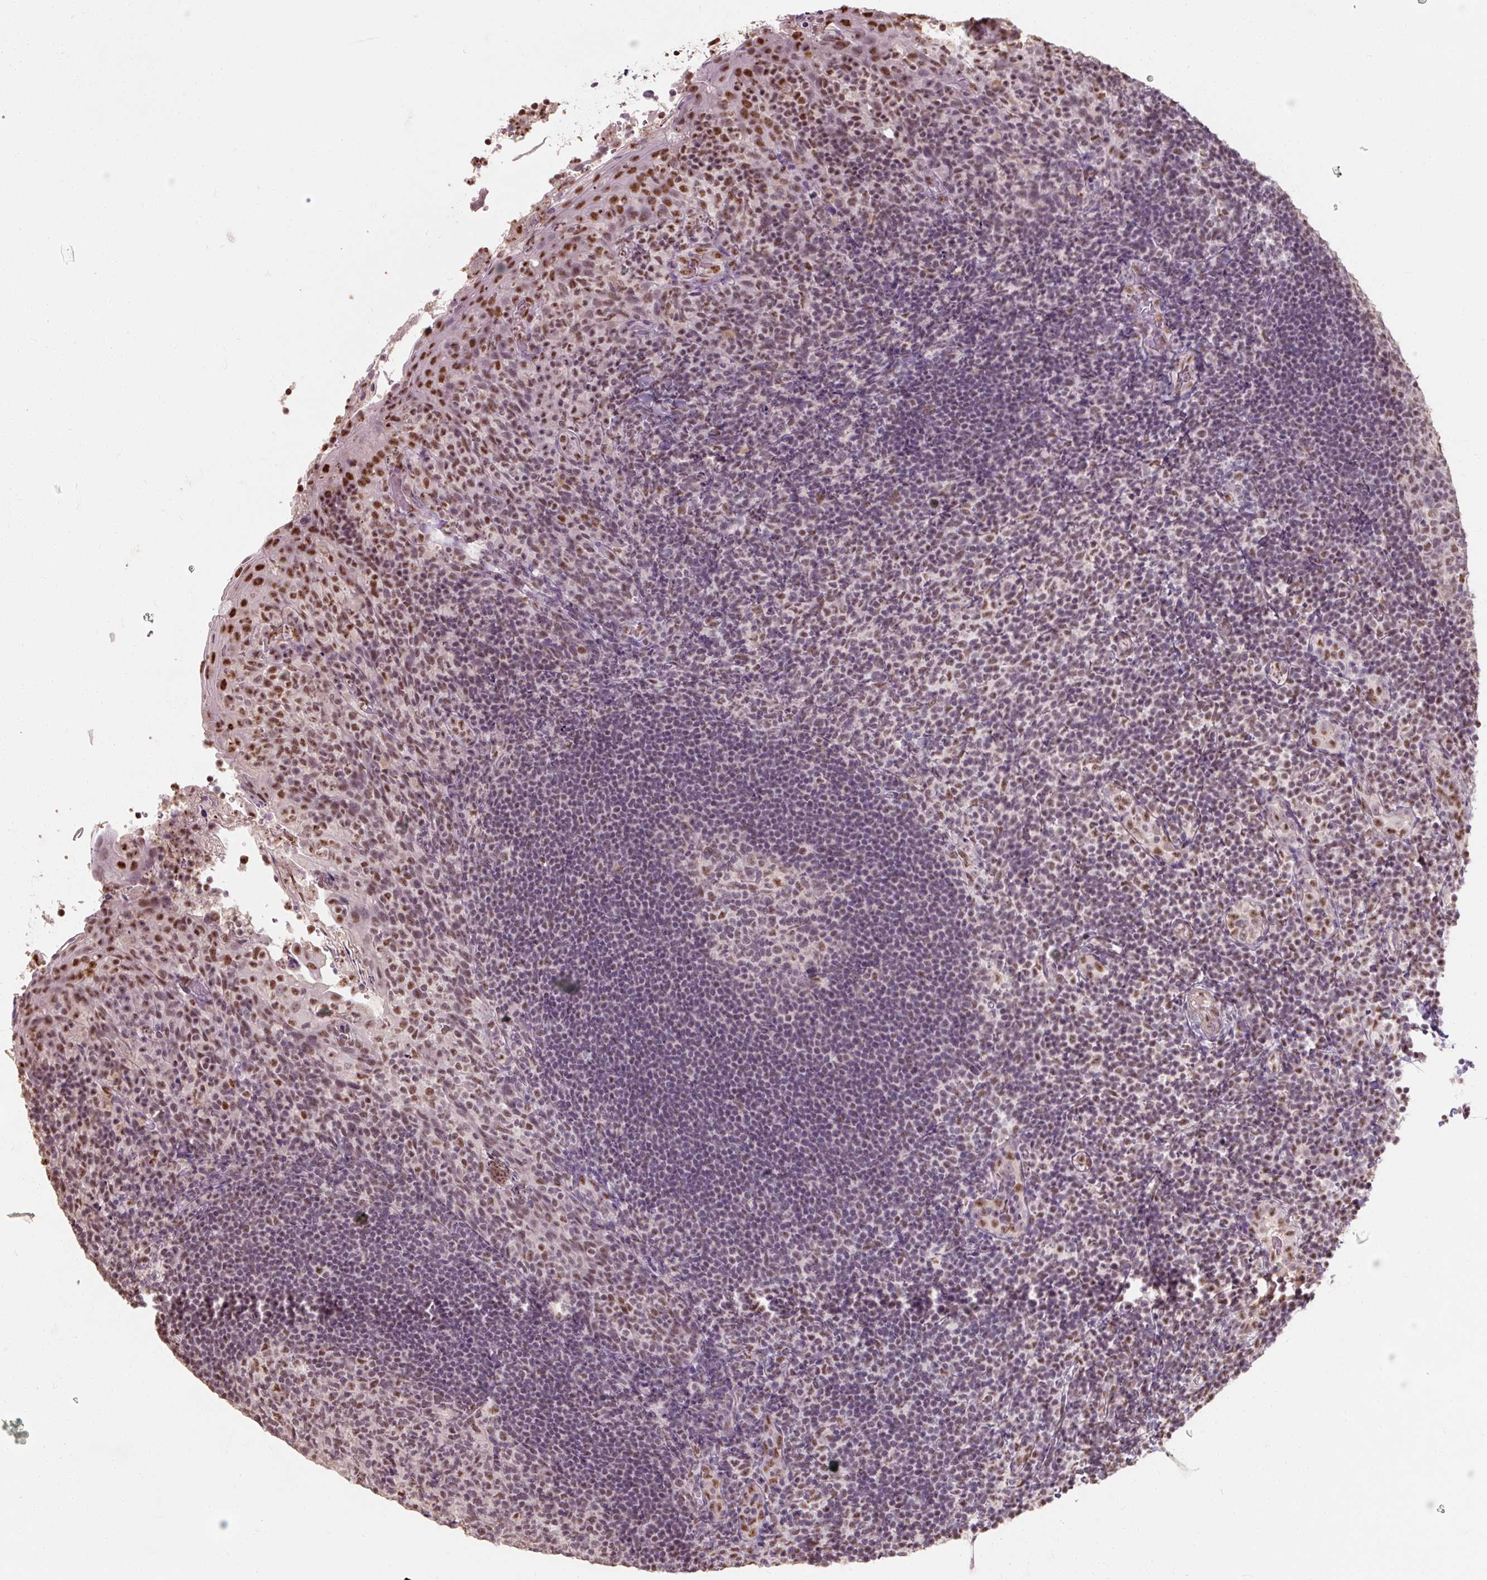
{"staining": {"intensity": "moderate", "quantity": "<25%", "location": "nuclear"}, "tissue": "tonsil", "cell_type": "Germinal center cells", "image_type": "normal", "snomed": [{"axis": "morphology", "description": "Normal tissue, NOS"}, {"axis": "topography", "description": "Tonsil"}], "caption": "Germinal center cells exhibit low levels of moderate nuclear expression in approximately <25% of cells in benign human tonsil.", "gene": "ENSG00000291316", "patient": {"sex": "female", "age": 10}}